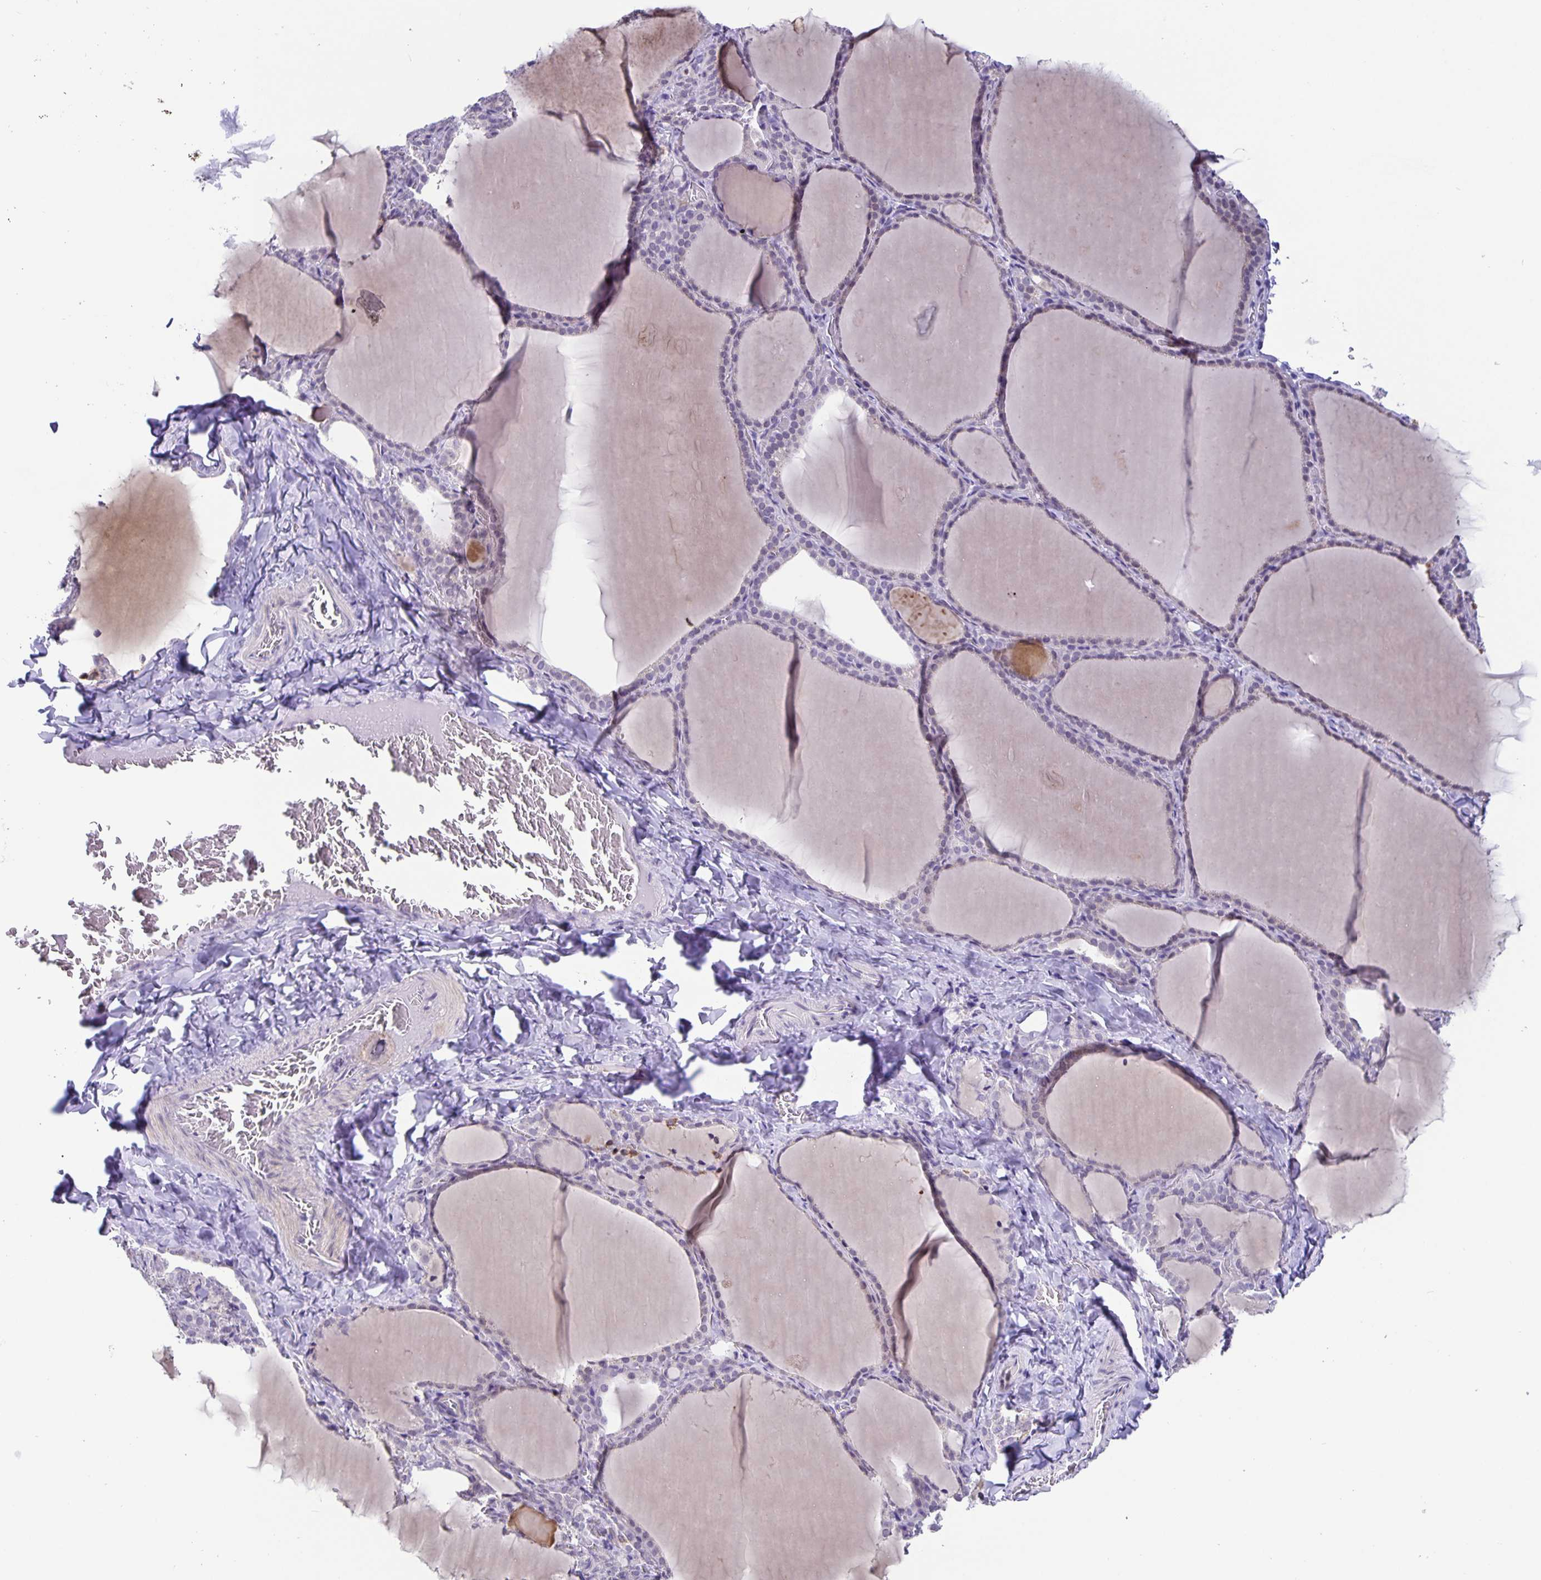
{"staining": {"intensity": "negative", "quantity": "none", "location": "none"}, "tissue": "thyroid gland", "cell_type": "Glandular cells", "image_type": "normal", "snomed": [{"axis": "morphology", "description": "Normal tissue, NOS"}, {"axis": "topography", "description": "Thyroid gland"}], "caption": "Human thyroid gland stained for a protein using immunohistochemistry (IHC) shows no positivity in glandular cells.", "gene": "FOSL2", "patient": {"sex": "female", "age": 22}}